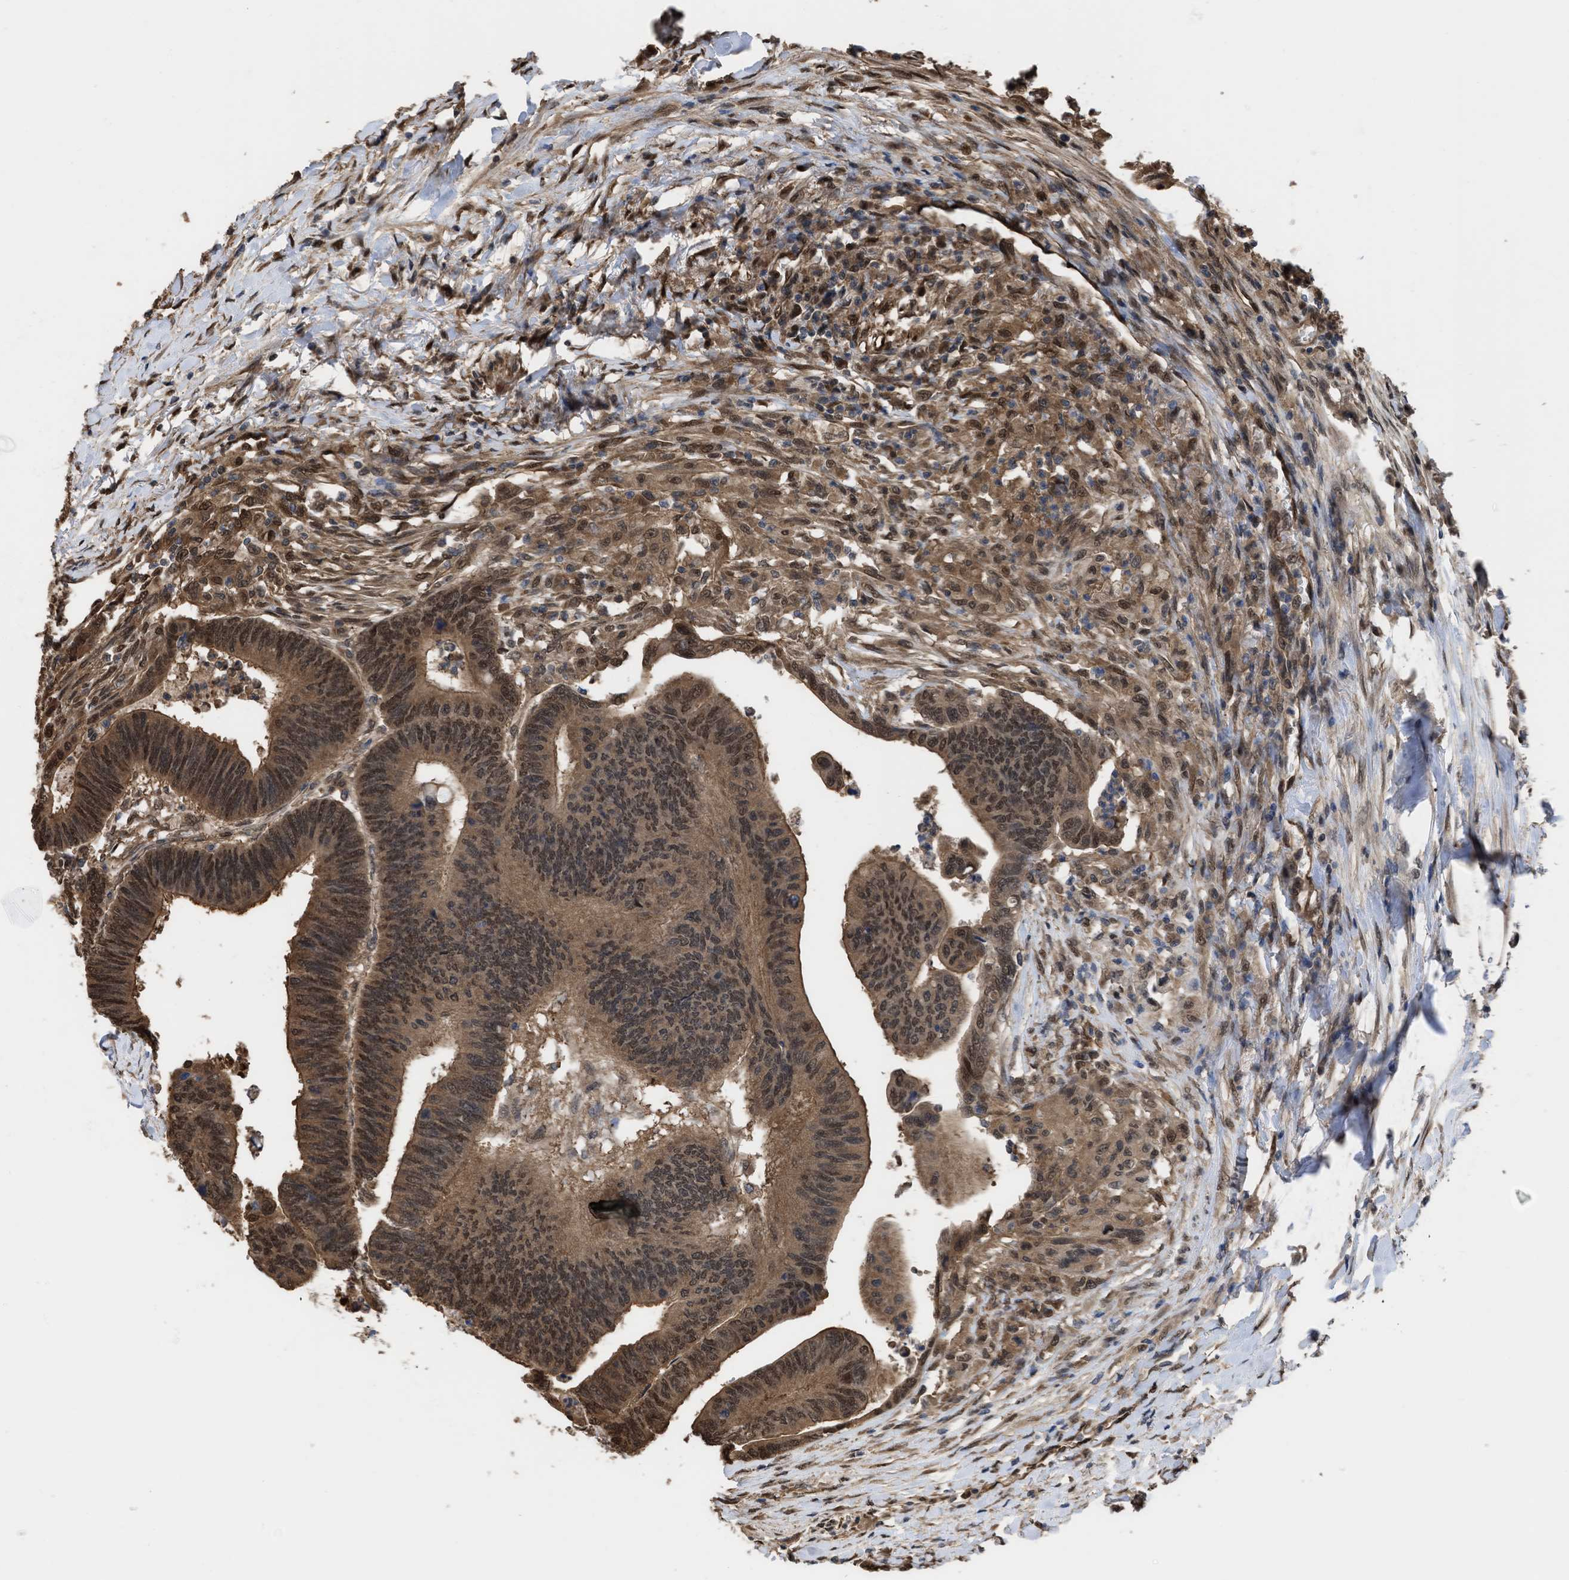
{"staining": {"intensity": "moderate", "quantity": ">75%", "location": "cytoplasmic/membranous,nuclear"}, "tissue": "colorectal cancer", "cell_type": "Tumor cells", "image_type": "cancer", "snomed": [{"axis": "morphology", "description": "Normal tissue, NOS"}, {"axis": "morphology", "description": "Adenocarcinoma, NOS"}, {"axis": "topography", "description": "Rectum"}, {"axis": "topography", "description": "Peripheral nerve tissue"}], "caption": "Immunohistochemistry of adenocarcinoma (colorectal) shows medium levels of moderate cytoplasmic/membranous and nuclear staining in approximately >75% of tumor cells.", "gene": "YWHAG", "patient": {"sex": "male", "age": 92}}